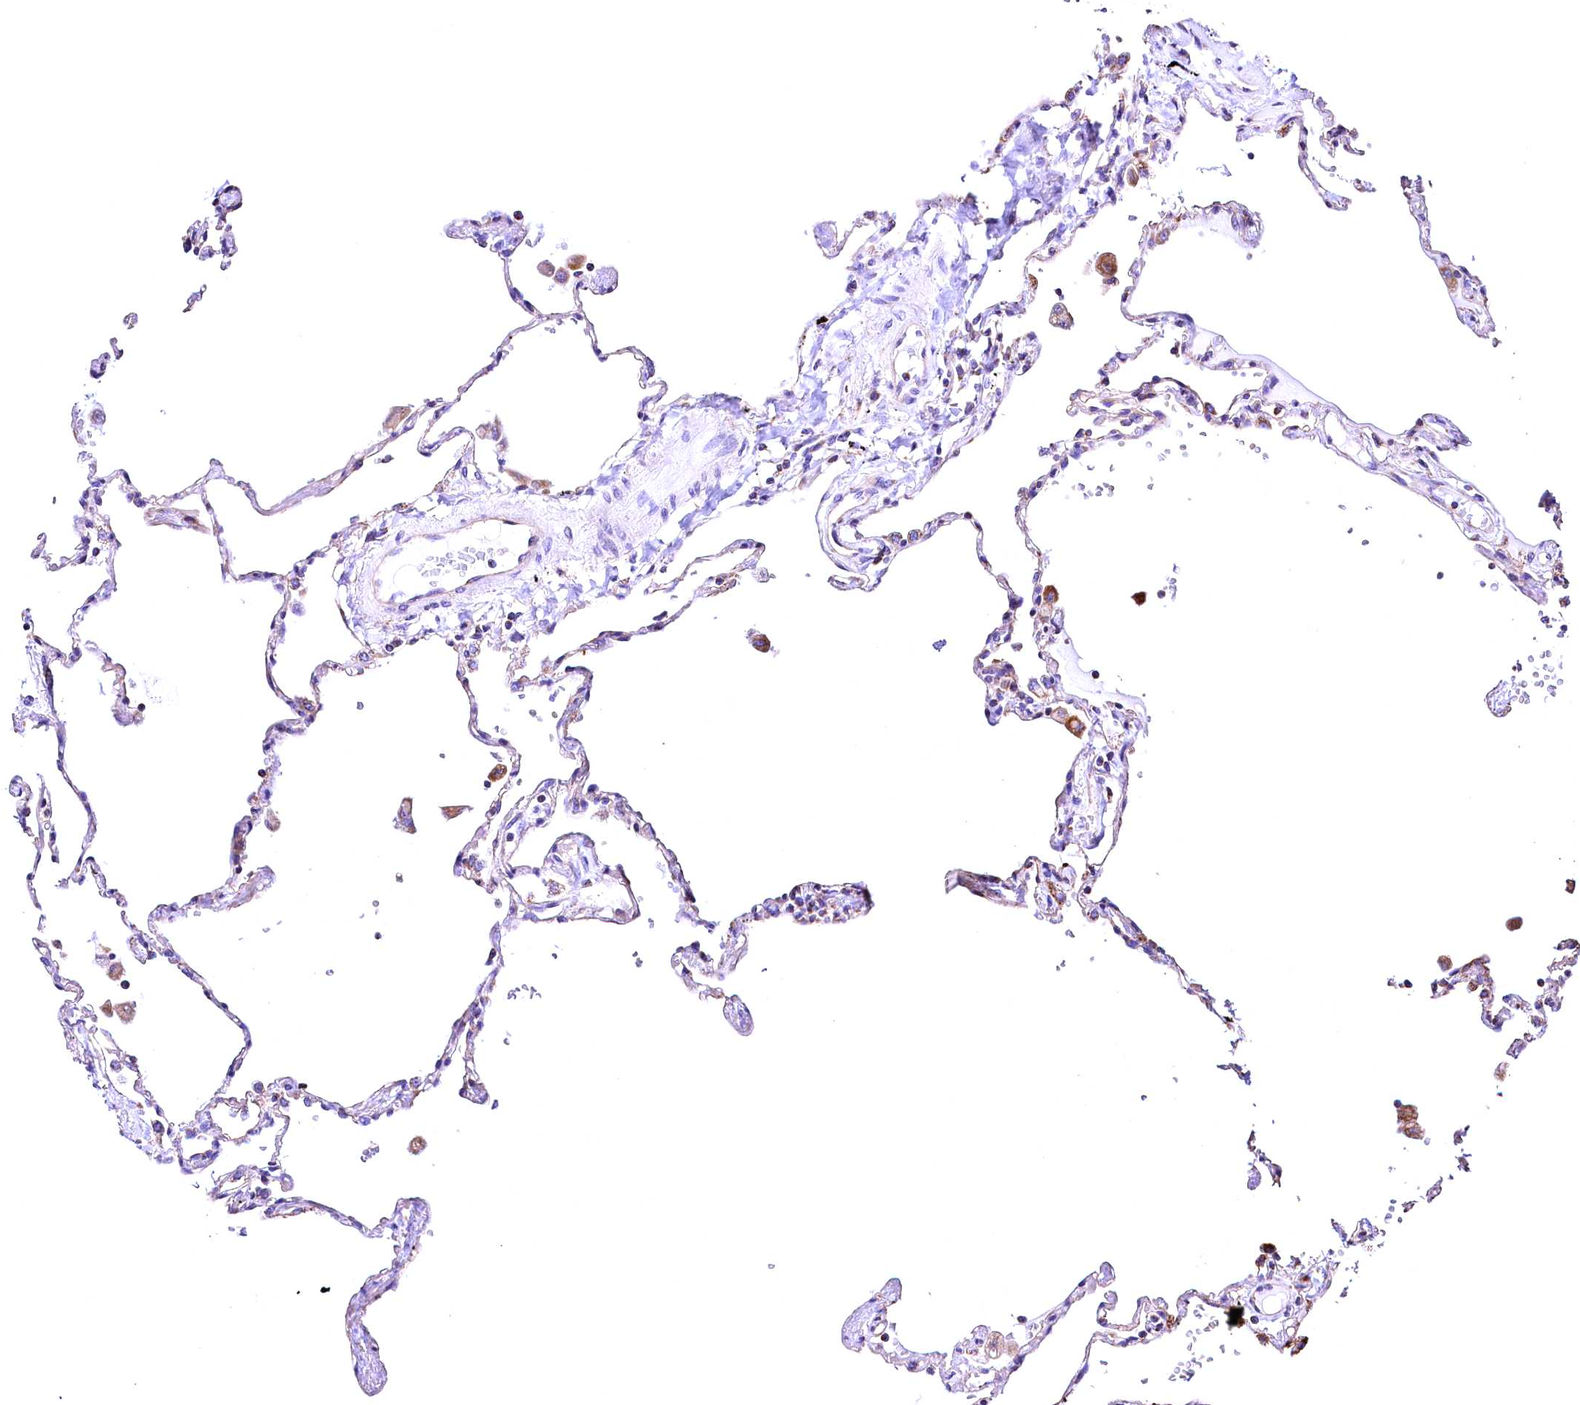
{"staining": {"intensity": "strong", "quantity": "<25%", "location": "cytoplasmic/membranous"}, "tissue": "lung", "cell_type": "Alveolar cells", "image_type": "normal", "snomed": [{"axis": "morphology", "description": "Normal tissue, NOS"}, {"axis": "topography", "description": "Lung"}], "caption": "Protein analysis of normal lung displays strong cytoplasmic/membranous positivity in approximately <25% of alveolar cells.", "gene": "ACAA2", "patient": {"sex": "female", "age": 67}}